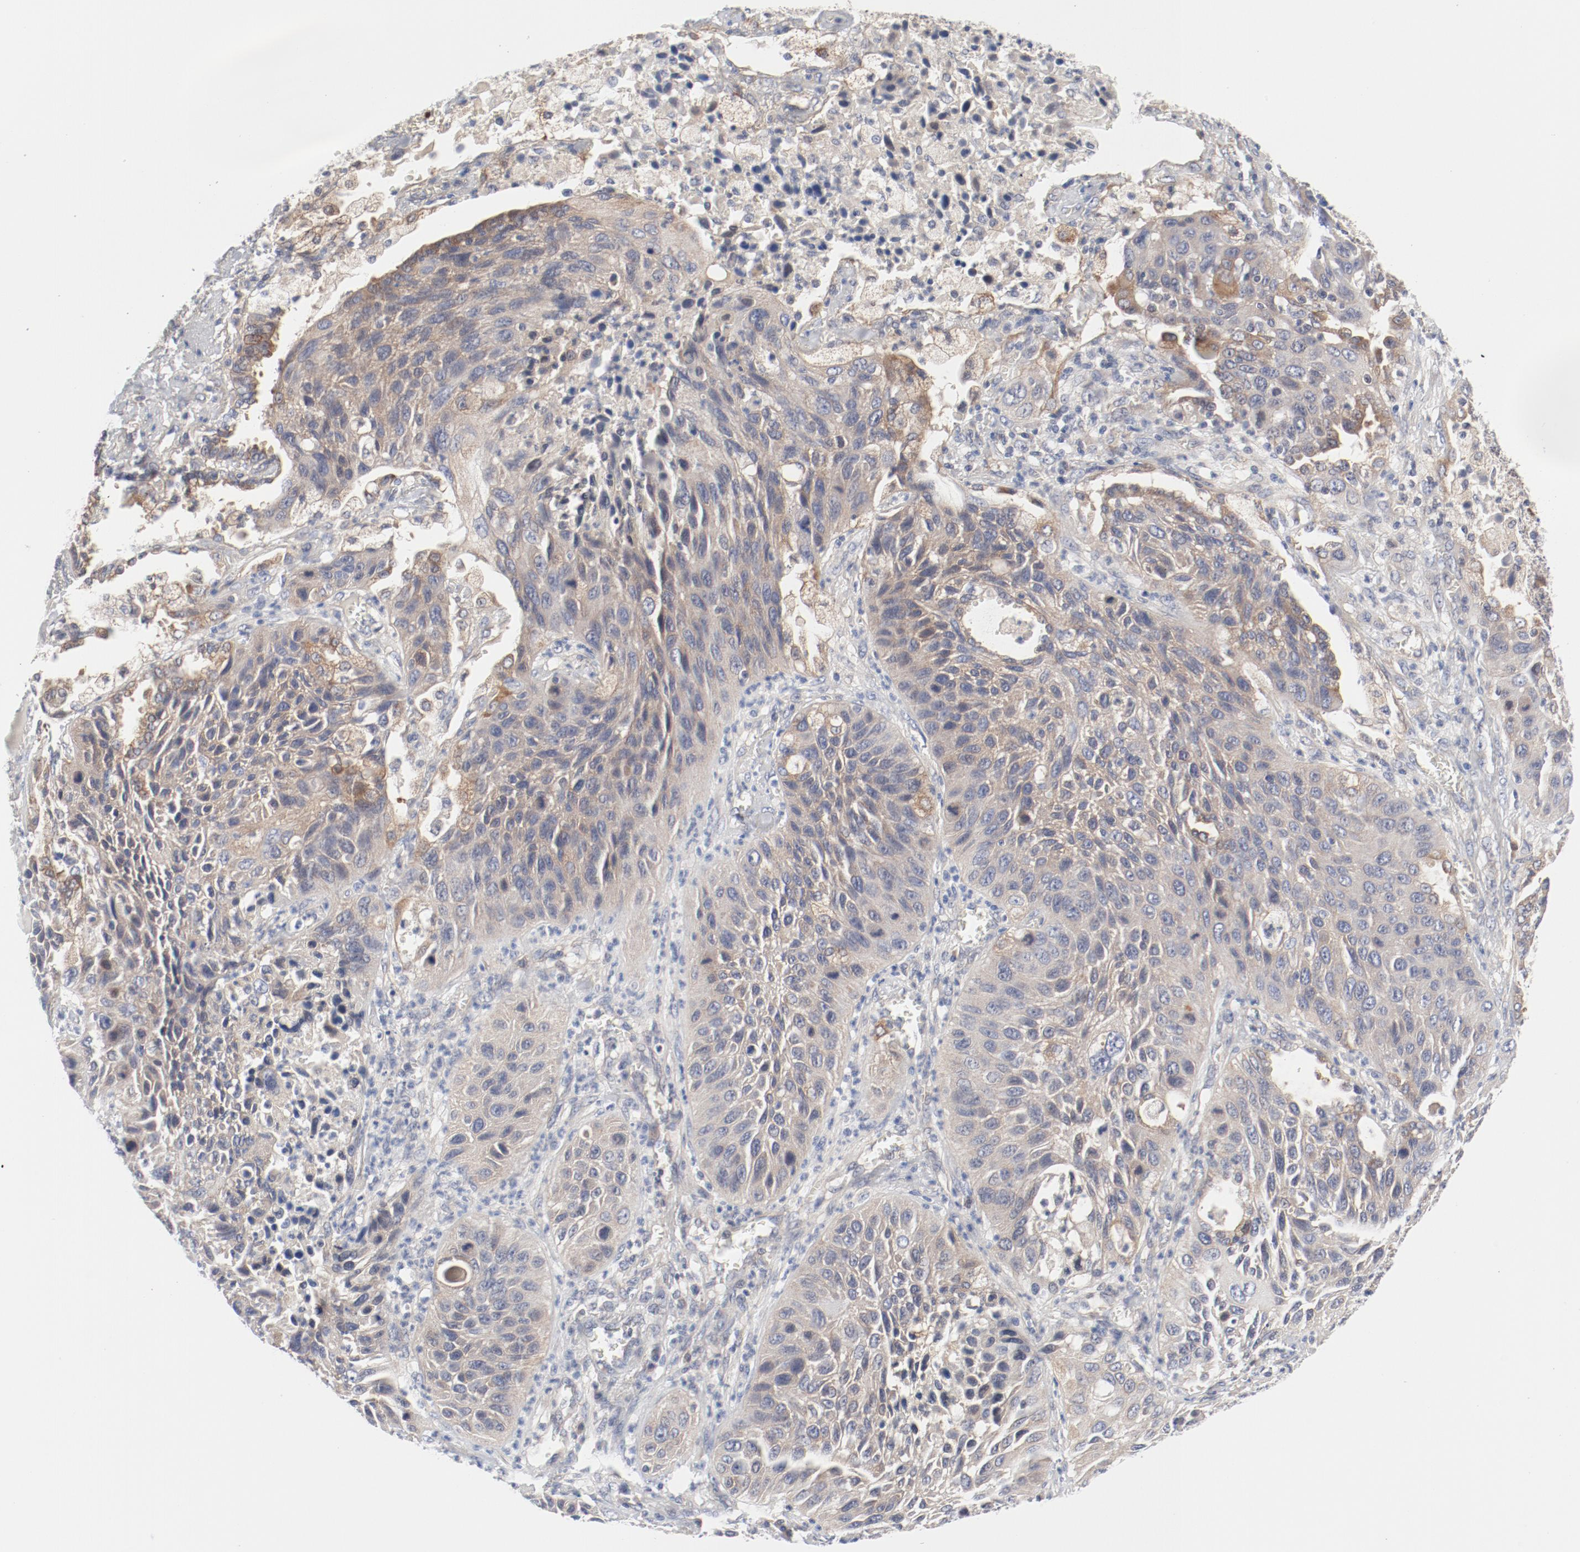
{"staining": {"intensity": "moderate", "quantity": "25%-75%", "location": "cytoplasmic/membranous"}, "tissue": "lung cancer", "cell_type": "Tumor cells", "image_type": "cancer", "snomed": [{"axis": "morphology", "description": "Squamous cell carcinoma, NOS"}, {"axis": "topography", "description": "Lung"}], "caption": "Brown immunohistochemical staining in squamous cell carcinoma (lung) demonstrates moderate cytoplasmic/membranous staining in about 25%-75% of tumor cells.", "gene": "BAD", "patient": {"sex": "female", "age": 76}}